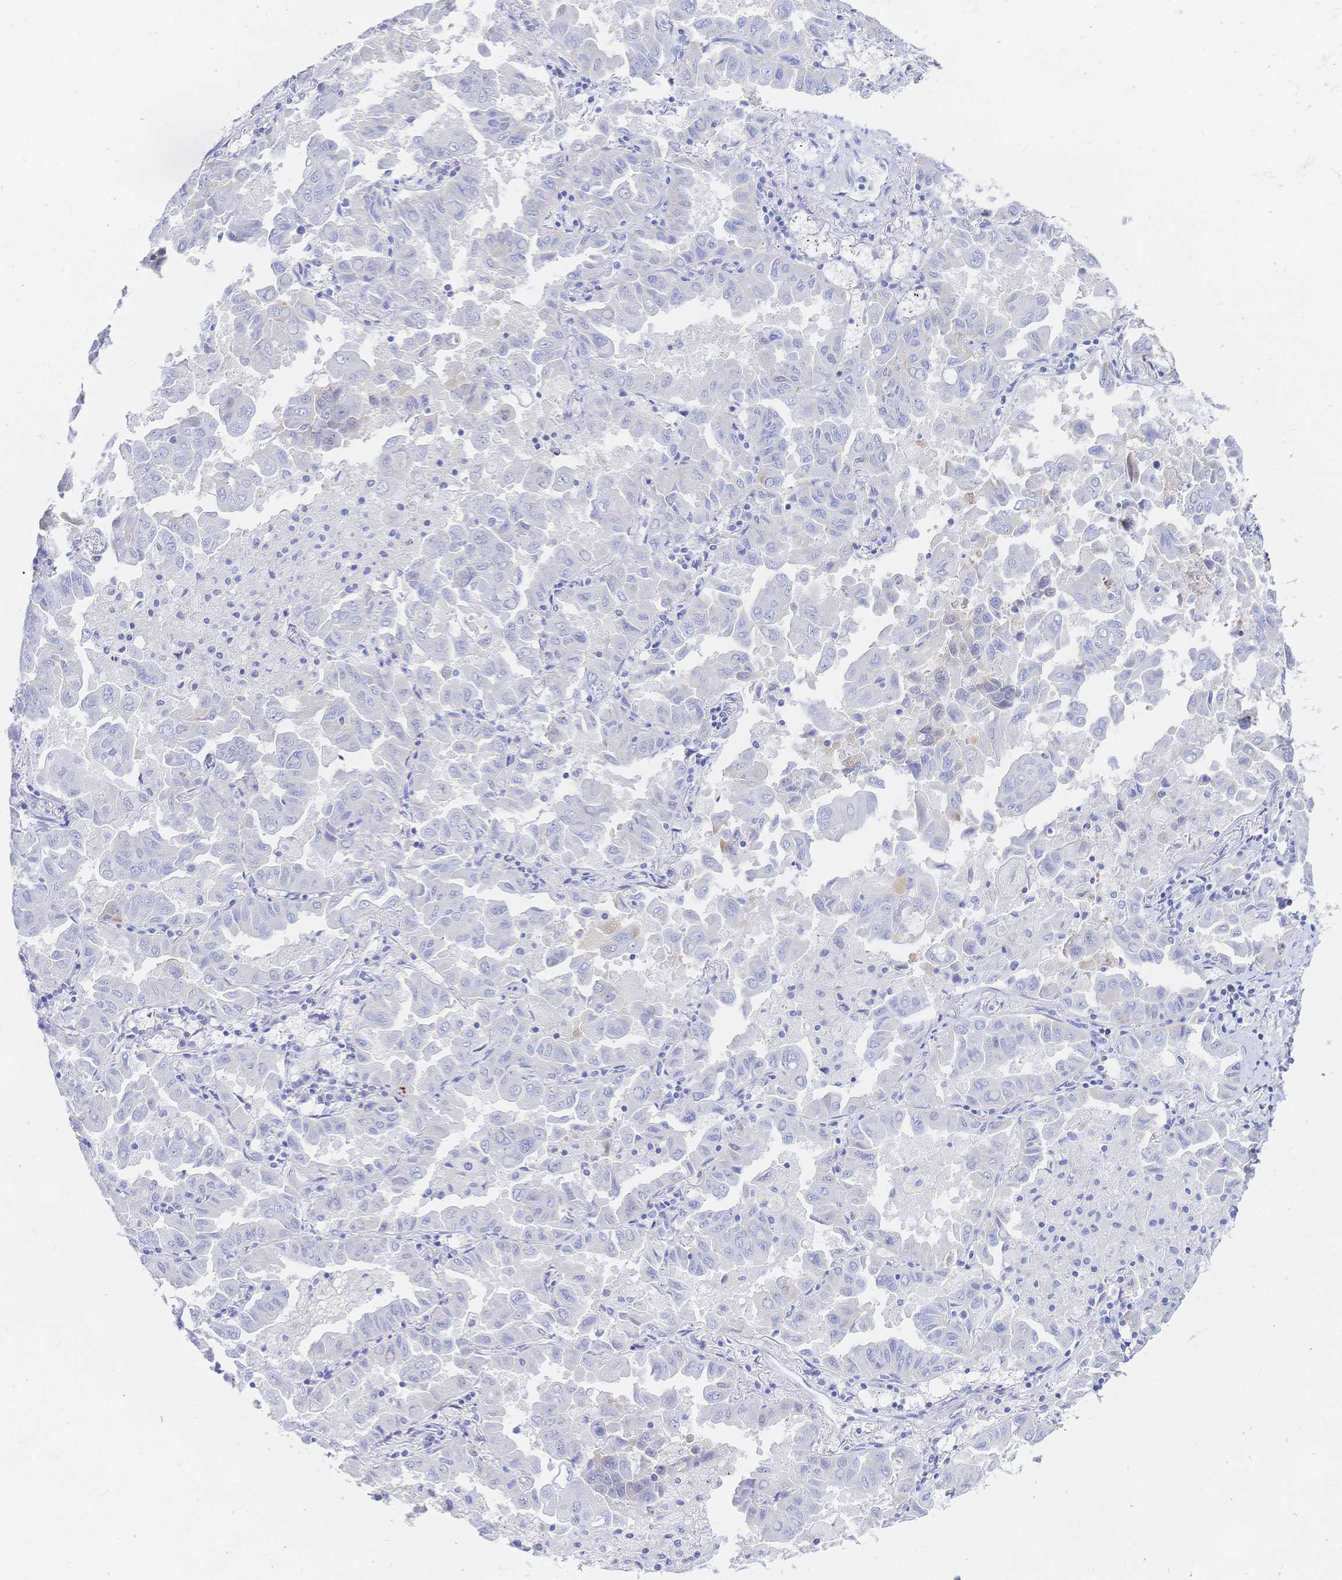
{"staining": {"intensity": "negative", "quantity": "none", "location": "none"}, "tissue": "lung cancer", "cell_type": "Tumor cells", "image_type": "cancer", "snomed": [{"axis": "morphology", "description": "Adenocarcinoma, NOS"}, {"axis": "topography", "description": "Lung"}], "caption": "An immunohistochemistry micrograph of lung cancer is shown. There is no staining in tumor cells of lung cancer.", "gene": "RRM1", "patient": {"sex": "male", "age": 64}}